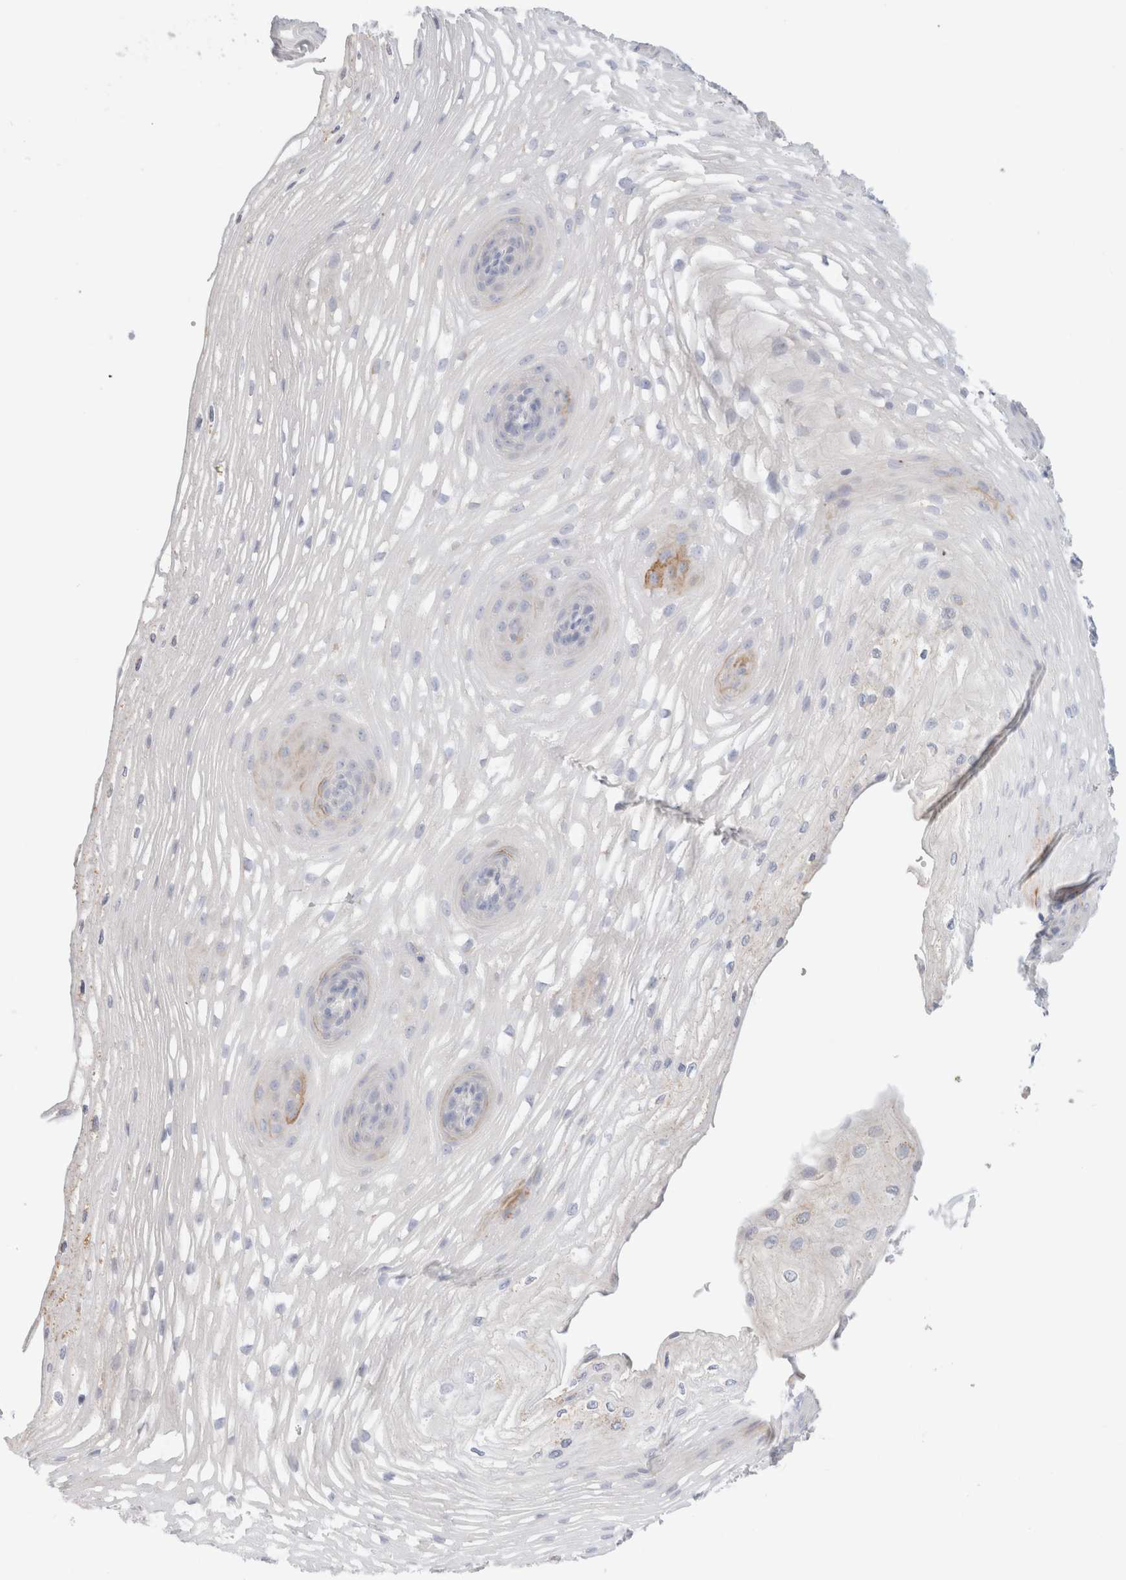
{"staining": {"intensity": "negative", "quantity": "none", "location": "none"}, "tissue": "esophagus", "cell_type": "Squamous epithelial cells", "image_type": "normal", "snomed": [{"axis": "morphology", "description": "Normal tissue, NOS"}, {"axis": "topography", "description": "Esophagus"}], "caption": "Immunohistochemistry (IHC) micrograph of unremarkable human esophagus stained for a protein (brown), which displays no positivity in squamous epithelial cells.", "gene": "GADD45G", "patient": {"sex": "female", "age": 66}}